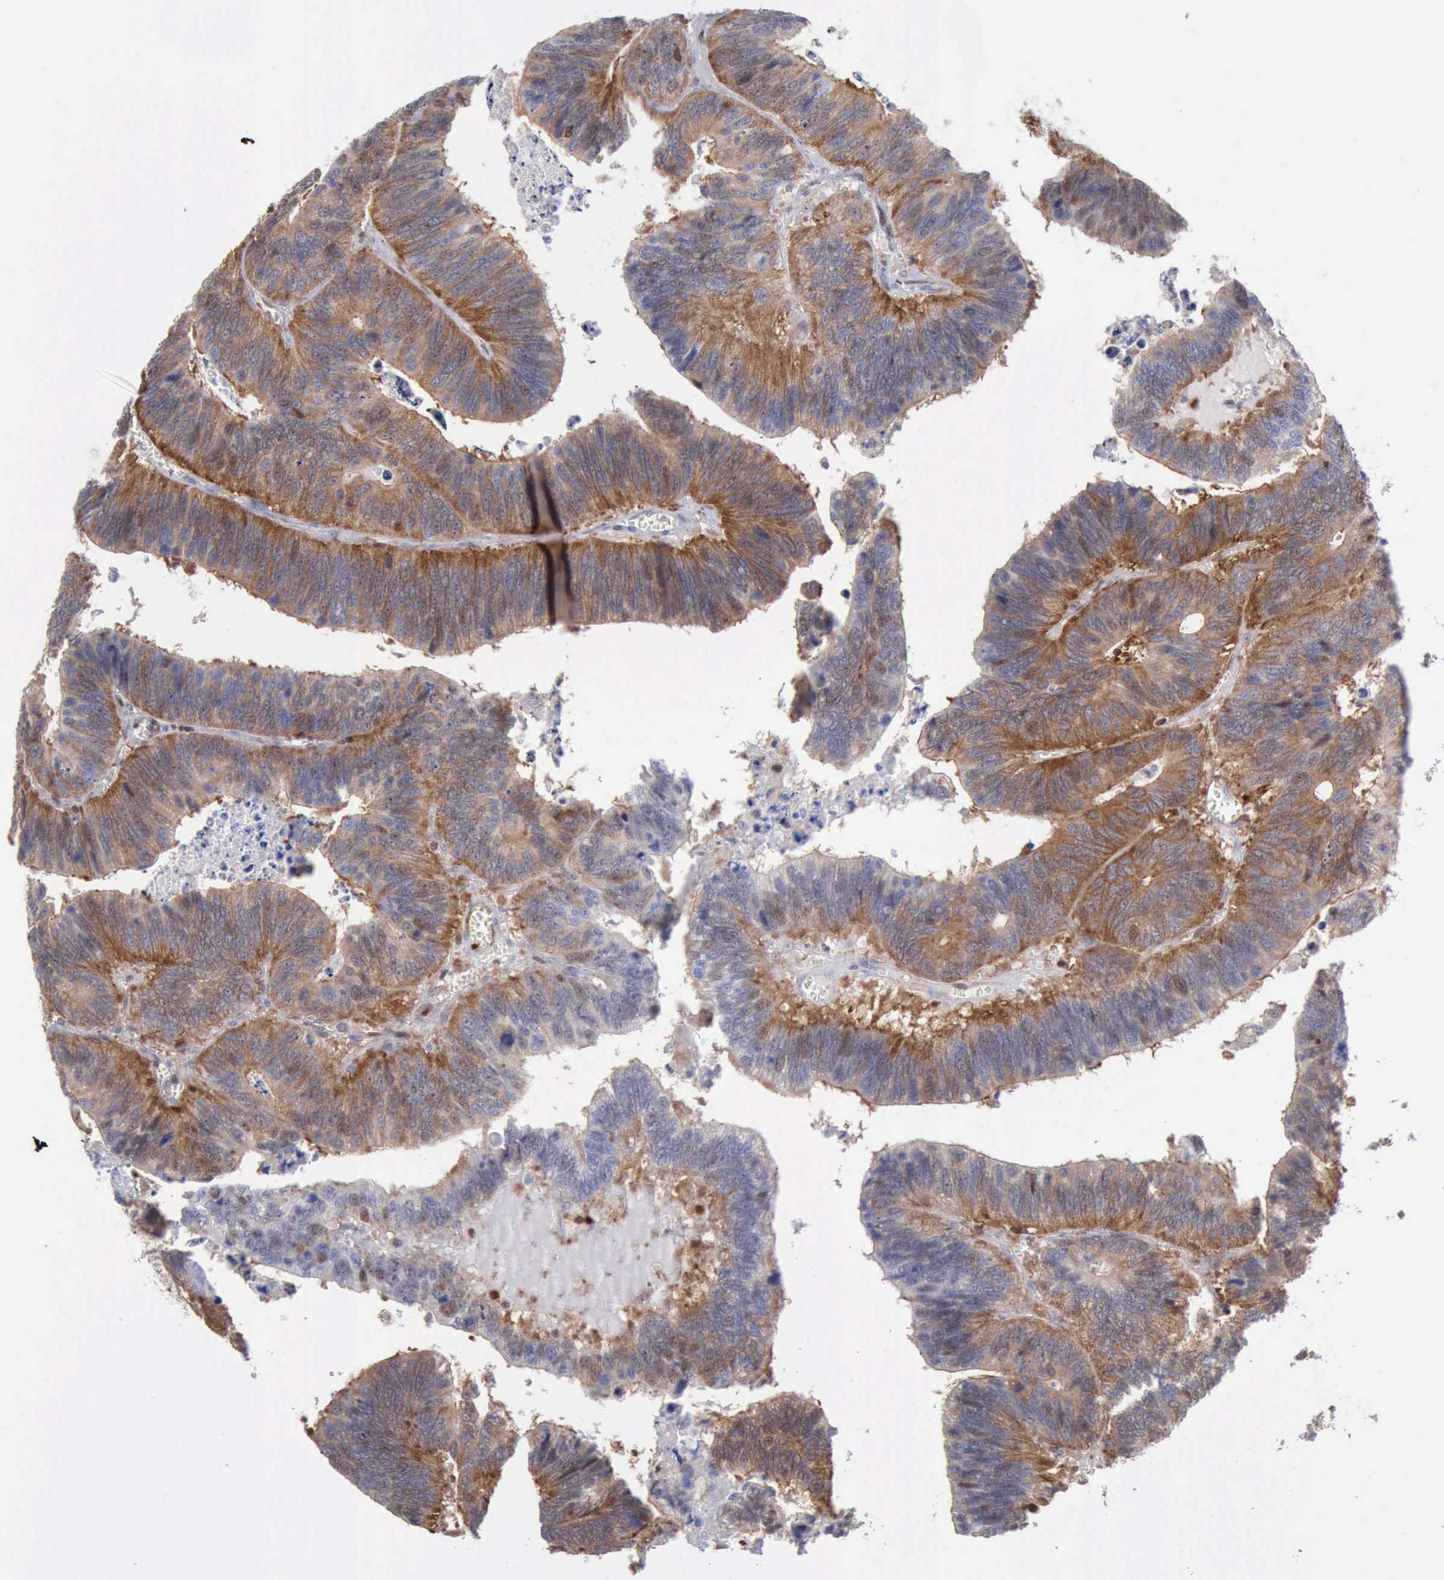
{"staining": {"intensity": "moderate", "quantity": ">75%", "location": "cytoplasmic/membranous"}, "tissue": "colorectal cancer", "cell_type": "Tumor cells", "image_type": "cancer", "snomed": [{"axis": "morphology", "description": "Adenocarcinoma, NOS"}, {"axis": "topography", "description": "Colon"}], "caption": "Immunohistochemistry (IHC) (DAB (3,3'-diaminobenzidine)) staining of colorectal adenocarcinoma shows moderate cytoplasmic/membranous protein expression in approximately >75% of tumor cells. (DAB (3,3'-diaminobenzidine) IHC with brightfield microscopy, high magnification).", "gene": "PDCD4", "patient": {"sex": "male", "age": 72}}